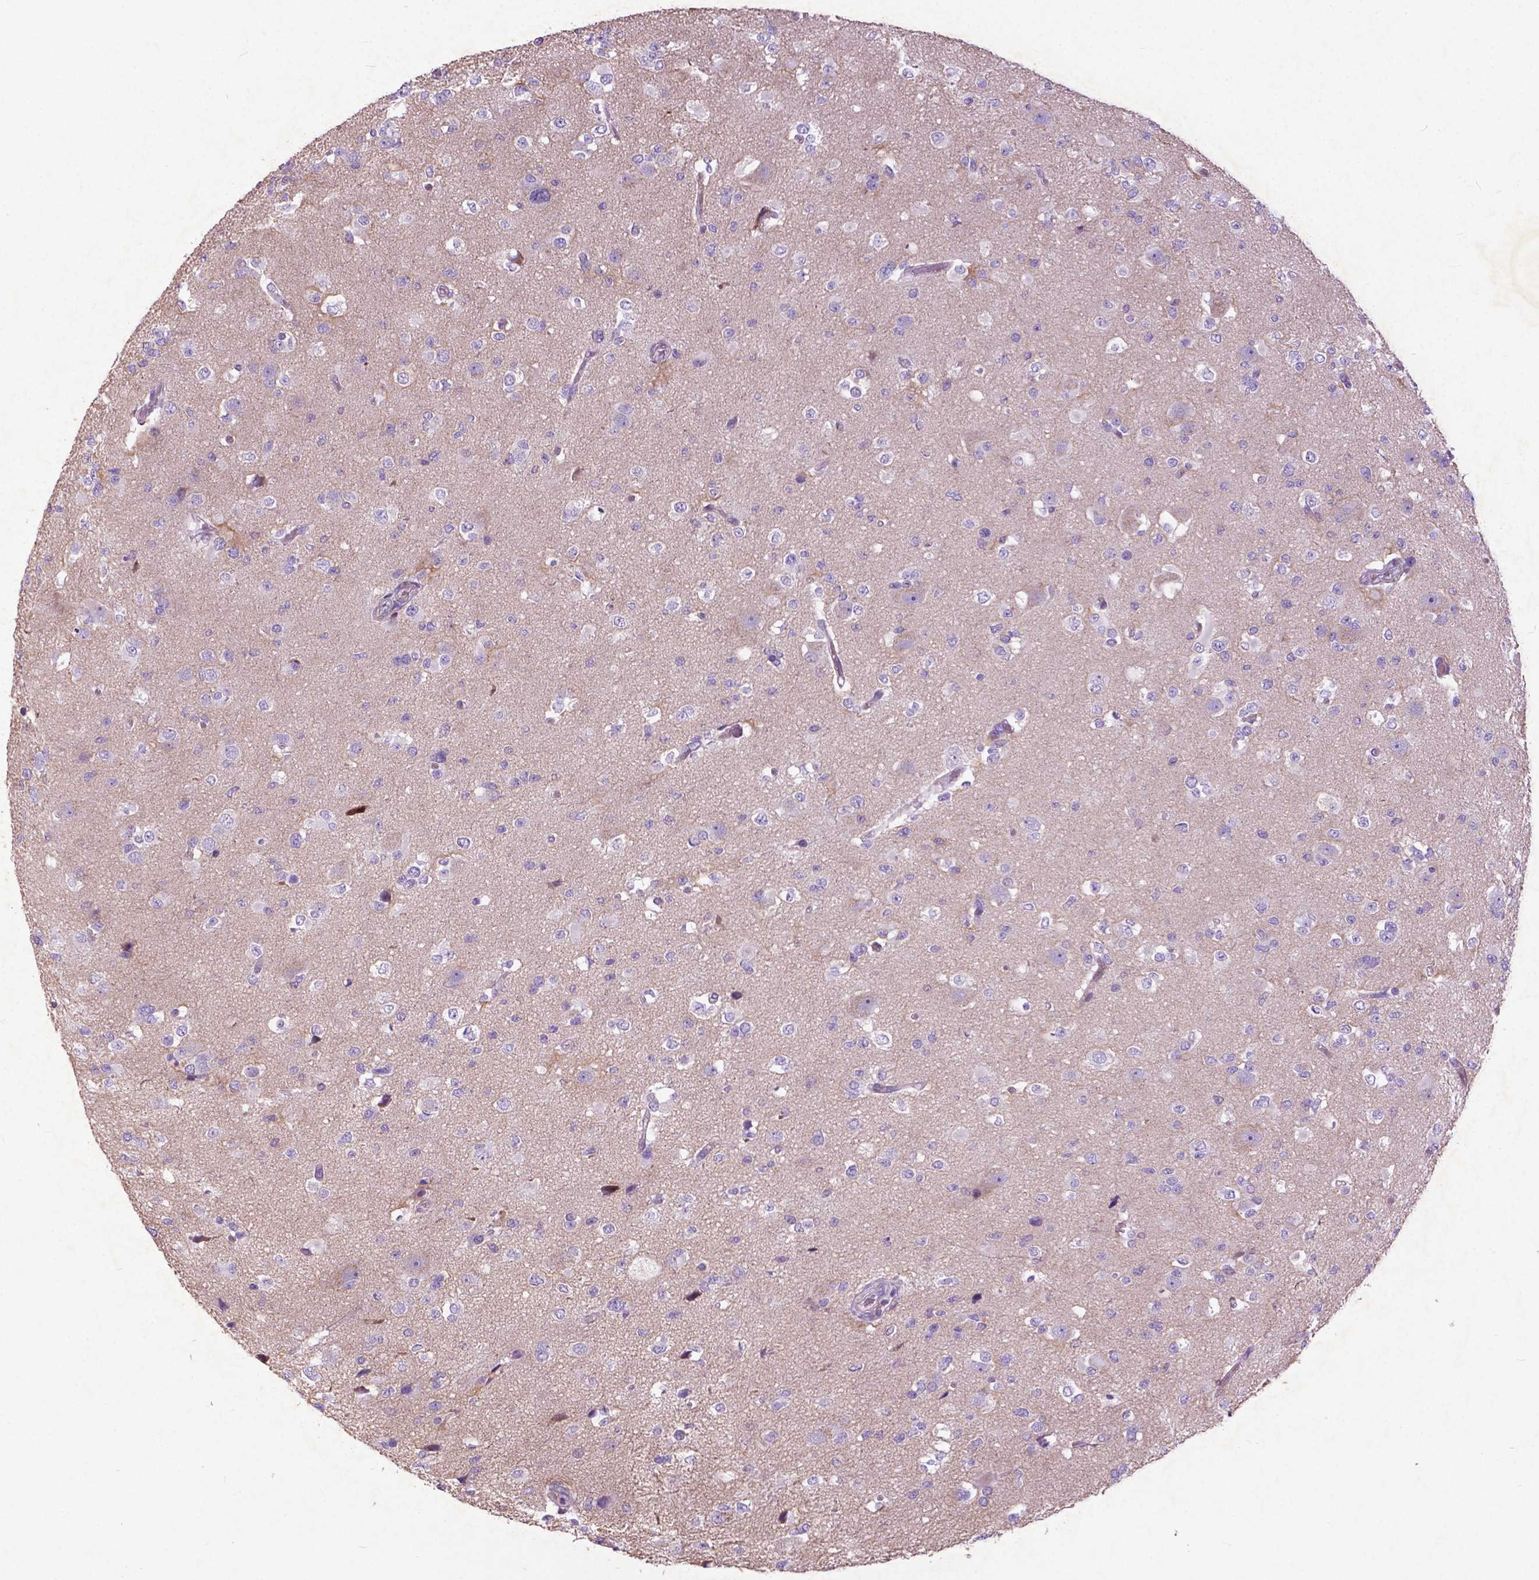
{"staining": {"intensity": "negative", "quantity": "none", "location": "none"}, "tissue": "glioma", "cell_type": "Tumor cells", "image_type": "cancer", "snomed": [{"axis": "morphology", "description": "Glioma, malignant, Low grade"}, {"axis": "topography", "description": "Brain"}], "caption": "Immunohistochemical staining of malignant low-grade glioma demonstrates no significant expression in tumor cells. (DAB IHC visualized using brightfield microscopy, high magnification).", "gene": "ATG4D", "patient": {"sex": "female", "age": 32}}